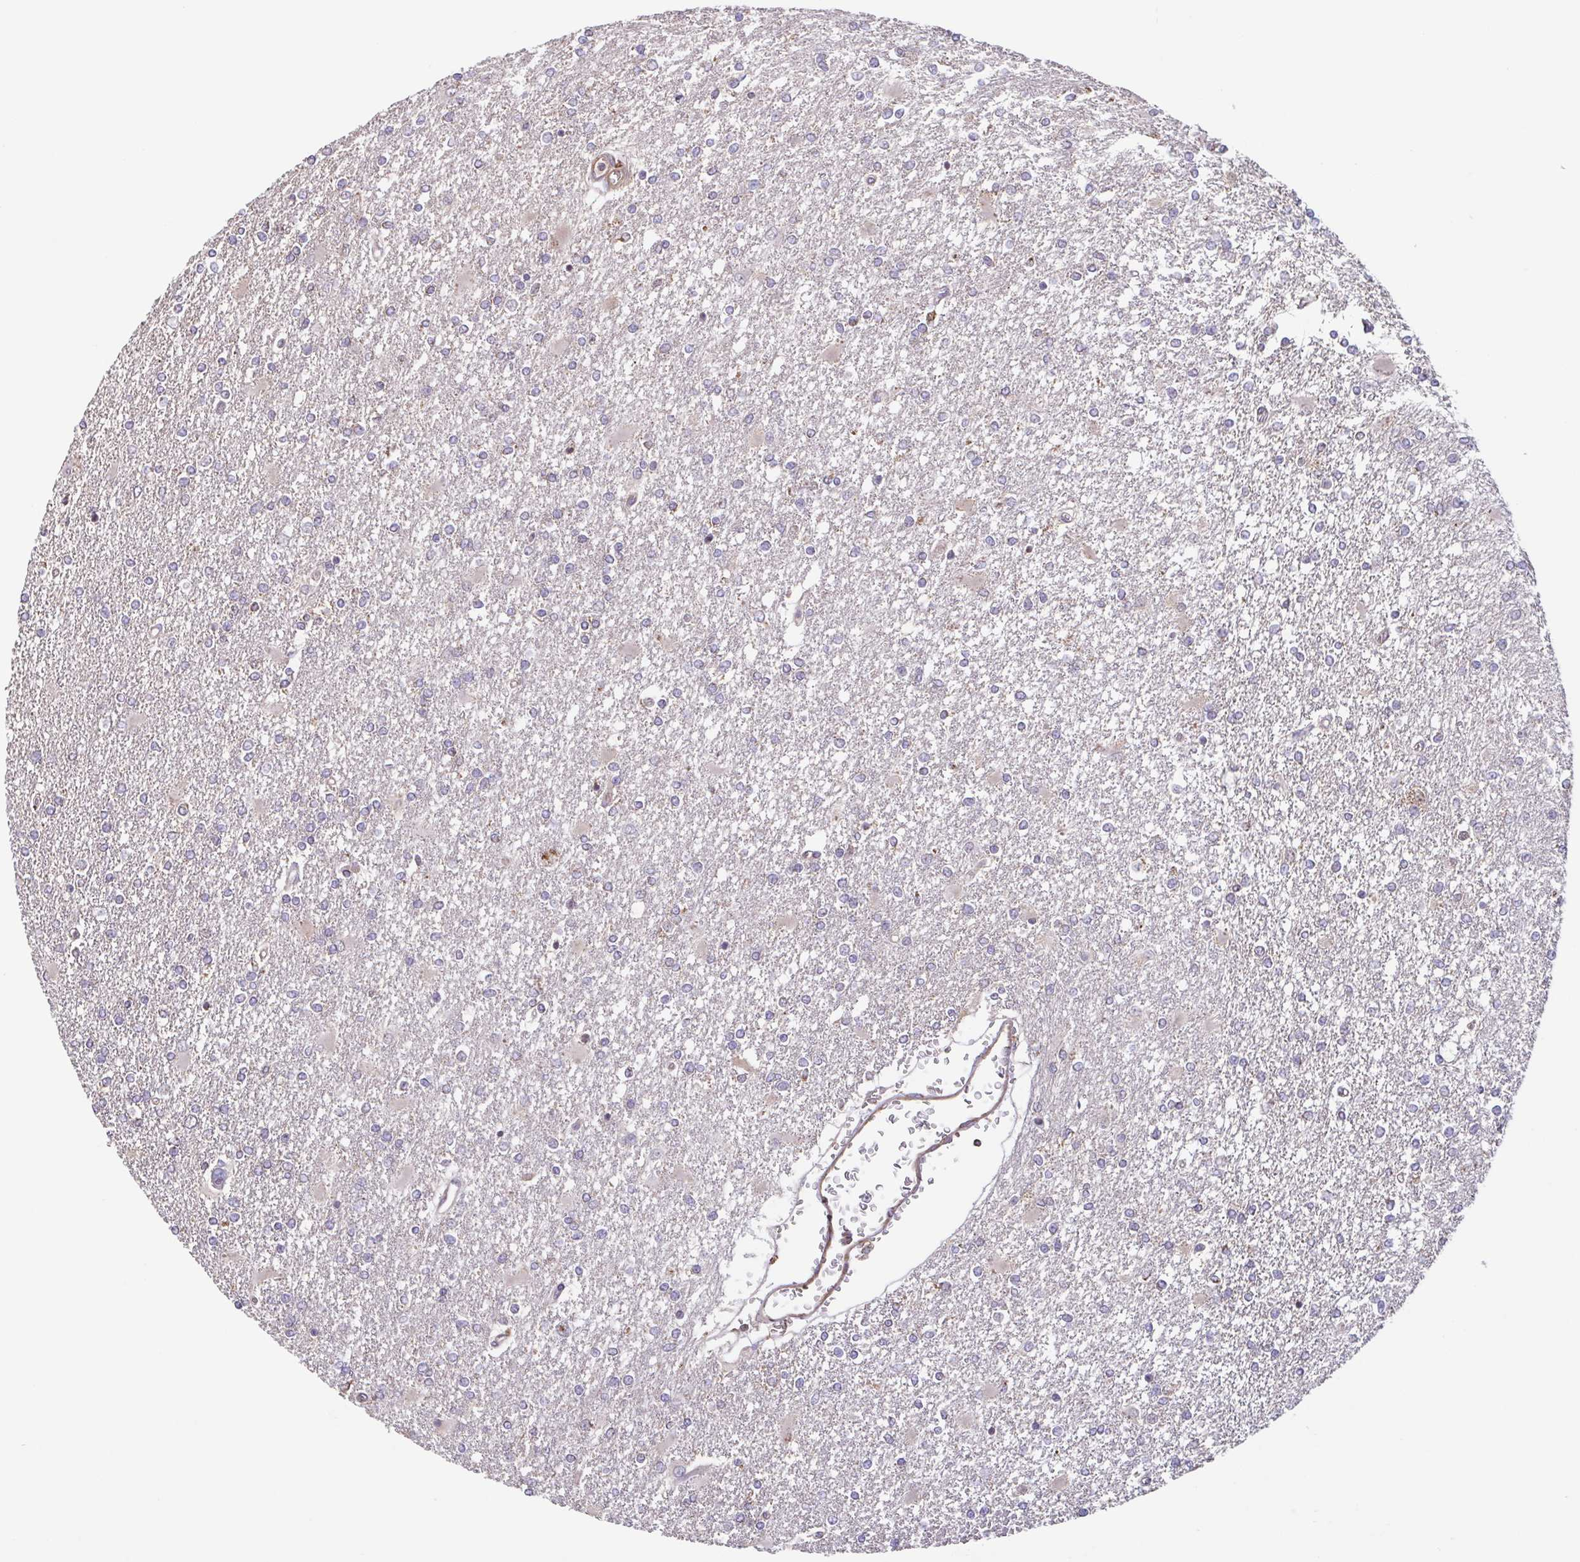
{"staining": {"intensity": "negative", "quantity": "none", "location": "none"}, "tissue": "glioma", "cell_type": "Tumor cells", "image_type": "cancer", "snomed": [{"axis": "morphology", "description": "Glioma, malignant, High grade"}, {"axis": "topography", "description": "Cerebral cortex"}], "caption": "Immunohistochemical staining of malignant glioma (high-grade) displays no significant staining in tumor cells.", "gene": "DIP2B", "patient": {"sex": "male", "age": 79}}